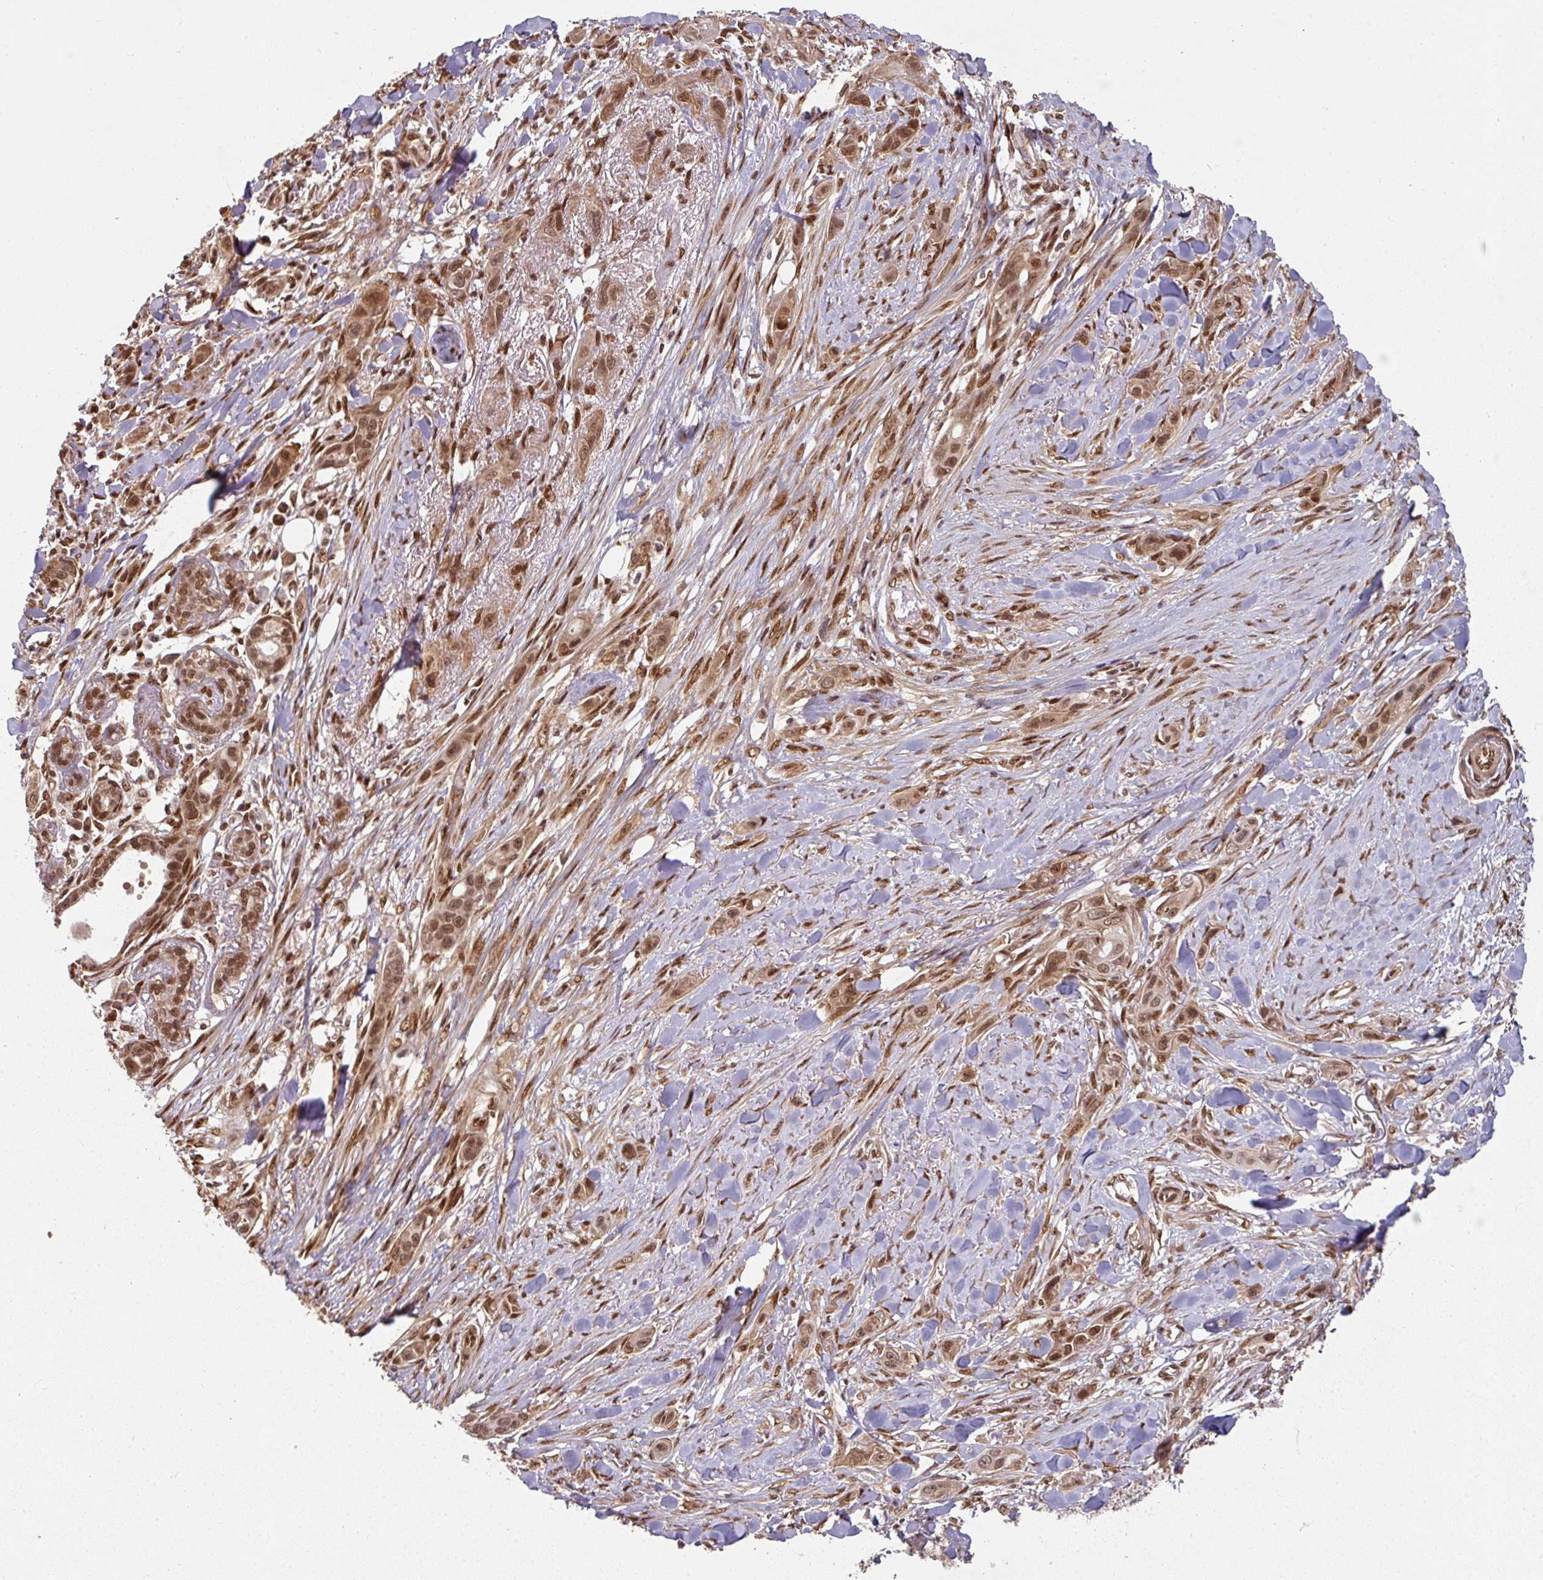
{"staining": {"intensity": "moderate", "quantity": ">75%", "location": "nuclear"}, "tissue": "skin cancer", "cell_type": "Tumor cells", "image_type": "cancer", "snomed": [{"axis": "morphology", "description": "Squamous cell carcinoma, NOS"}, {"axis": "topography", "description": "Skin"}], "caption": "Skin cancer stained with DAB immunohistochemistry exhibits medium levels of moderate nuclear positivity in about >75% of tumor cells.", "gene": "SIK3", "patient": {"sex": "female", "age": 69}}